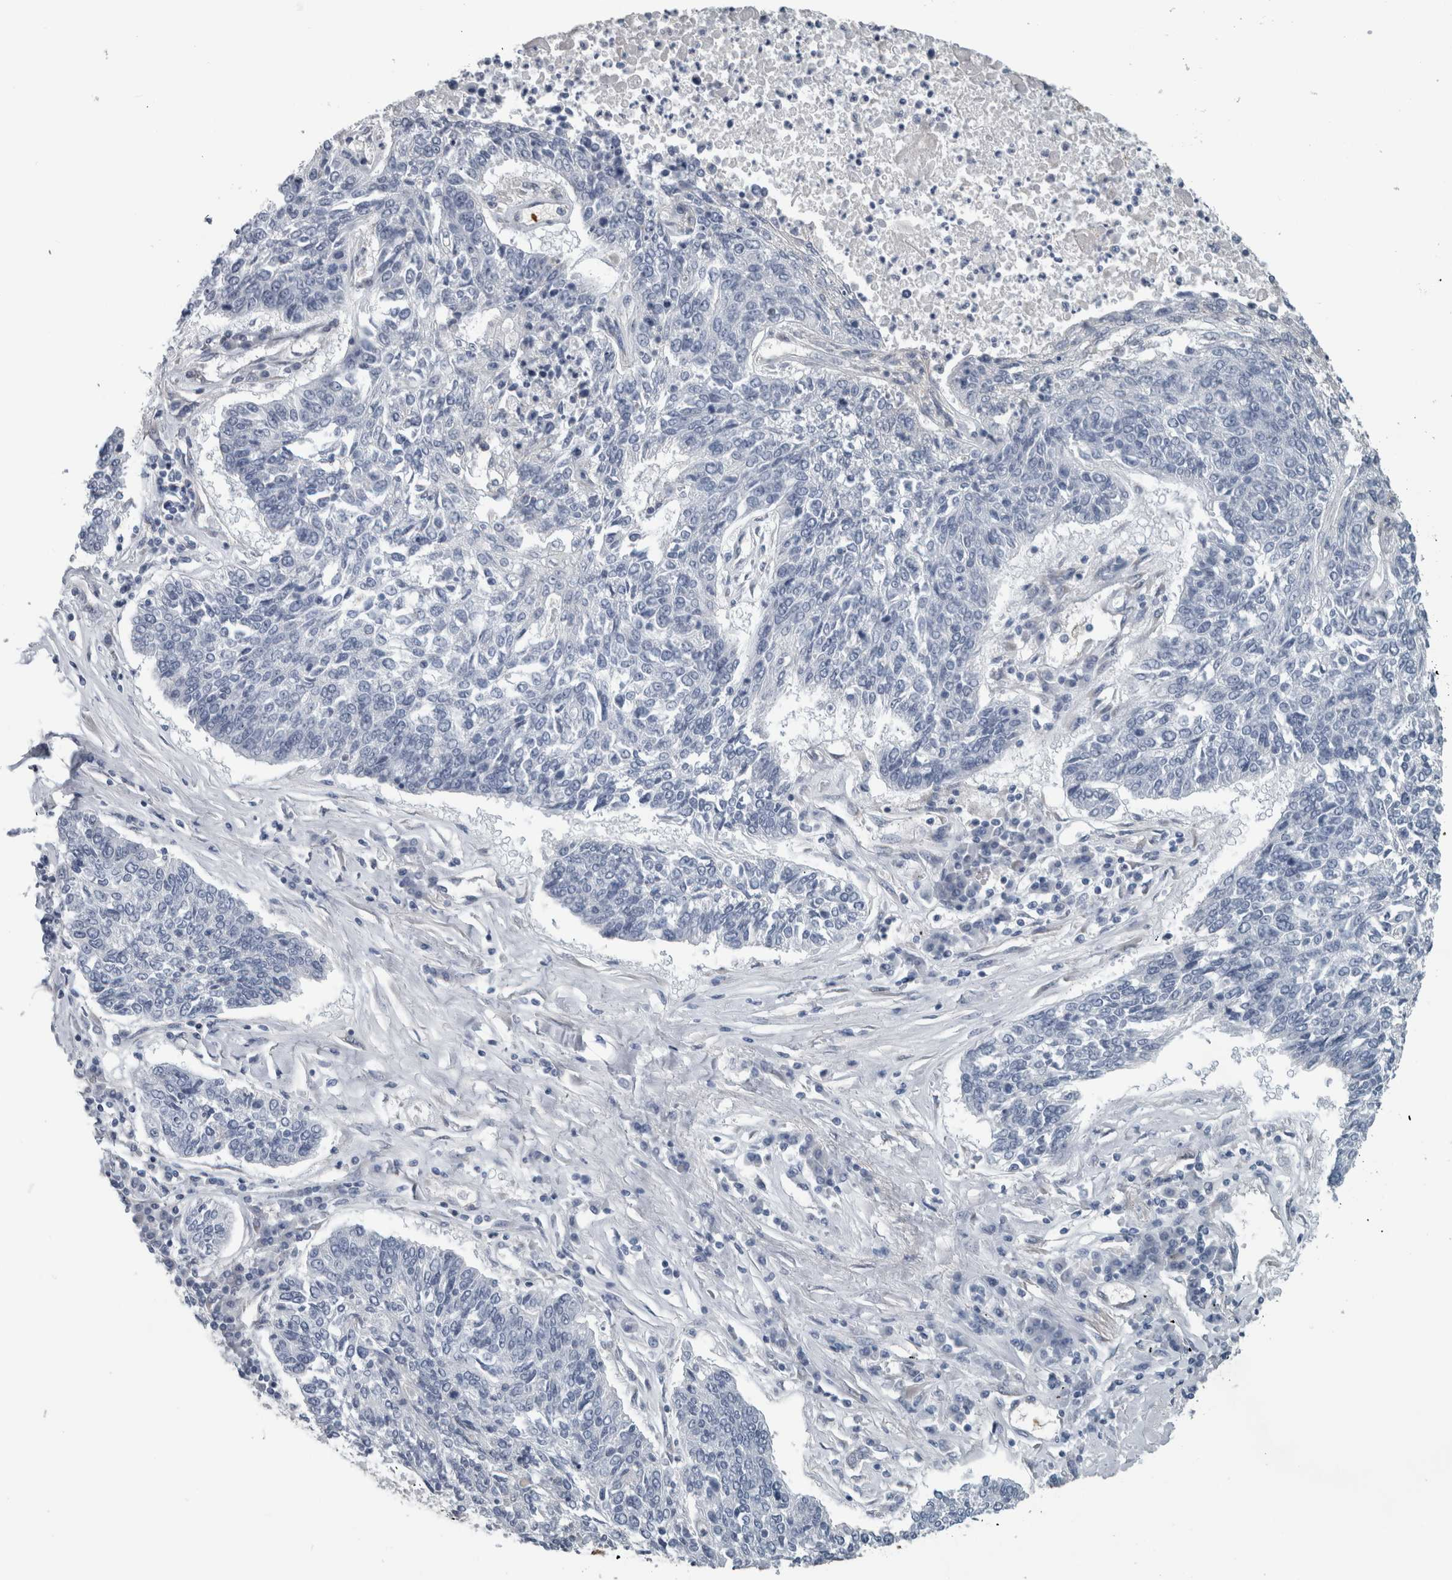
{"staining": {"intensity": "negative", "quantity": "none", "location": "none"}, "tissue": "lung cancer", "cell_type": "Tumor cells", "image_type": "cancer", "snomed": [{"axis": "morphology", "description": "Normal tissue, NOS"}, {"axis": "morphology", "description": "Squamous cell carcinoma, NOS"}, {"axis": "topography", "description": "Cartilage tissue"}, {"axis": "topography", "description": "Bronchus"}, {"axis": "topography", "description": "Lung"}], "caption": "Histopathology image shows no protein staining in tumor cells of lung squamous cell carcinoma tissue.", "gene": "SH3GL2", "patient": {"sex": "female", "age": 49}}